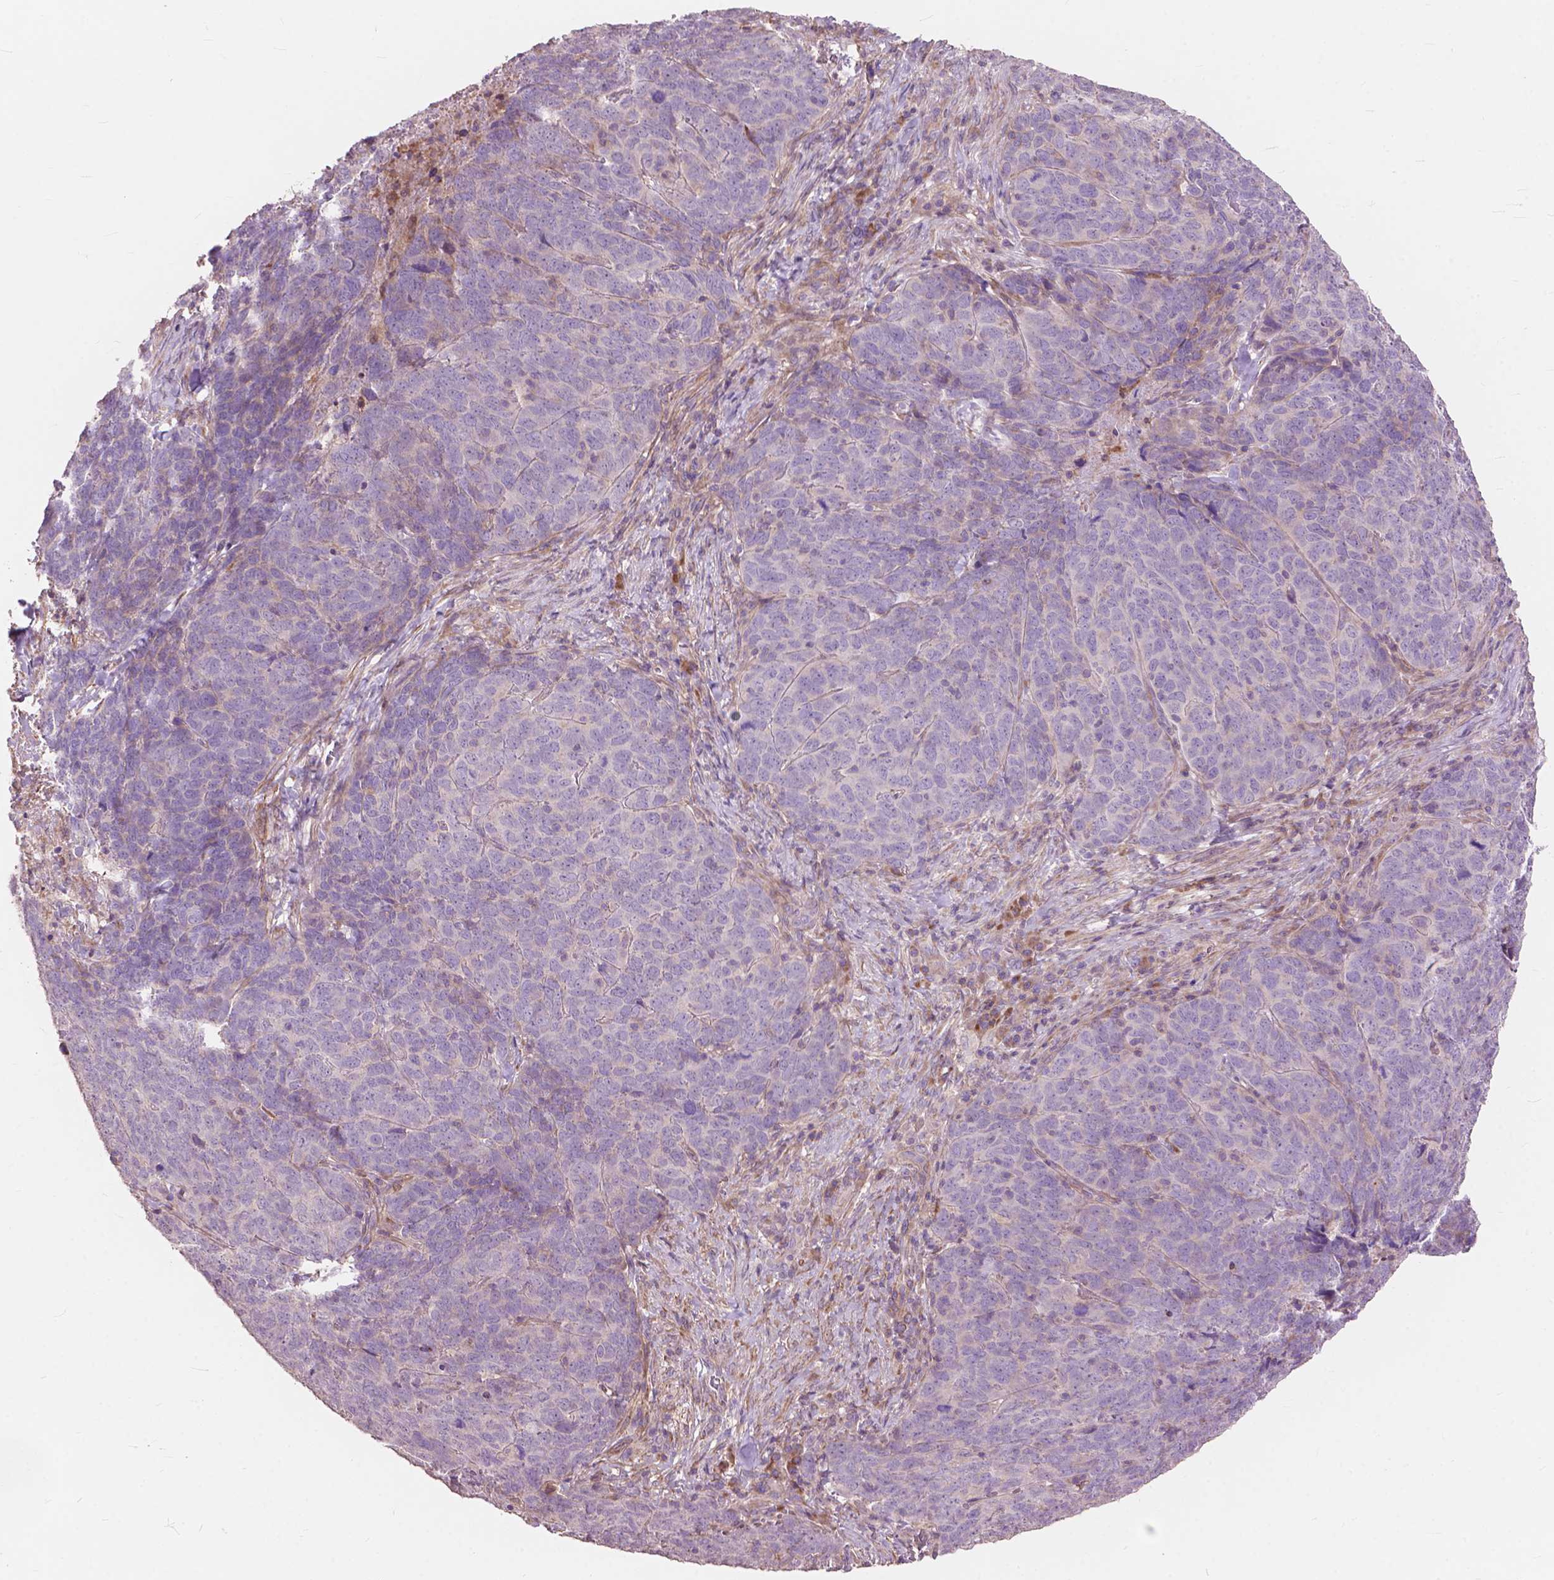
{"staining": {"intensity": "negative", "quantity": "none", "location": "none"}, "tissue": "skin cancer", "cell_type": "Tumor cells", "image_type": "cancer", "snomed": [{"axis": "morphology", "description": "Squamous cell carcinoma, NOS"}, {"axis": "topography", "description": "Skin"}, {"axis": "topography", "description": "Anal"}], "caption": "Immunohistochemical staining of squamous cell carcinoma (skin) exhibits no significant positivity in tumor cells.", "gene": "FNIP1", "patient": {"sex": "female", "age": 51}}